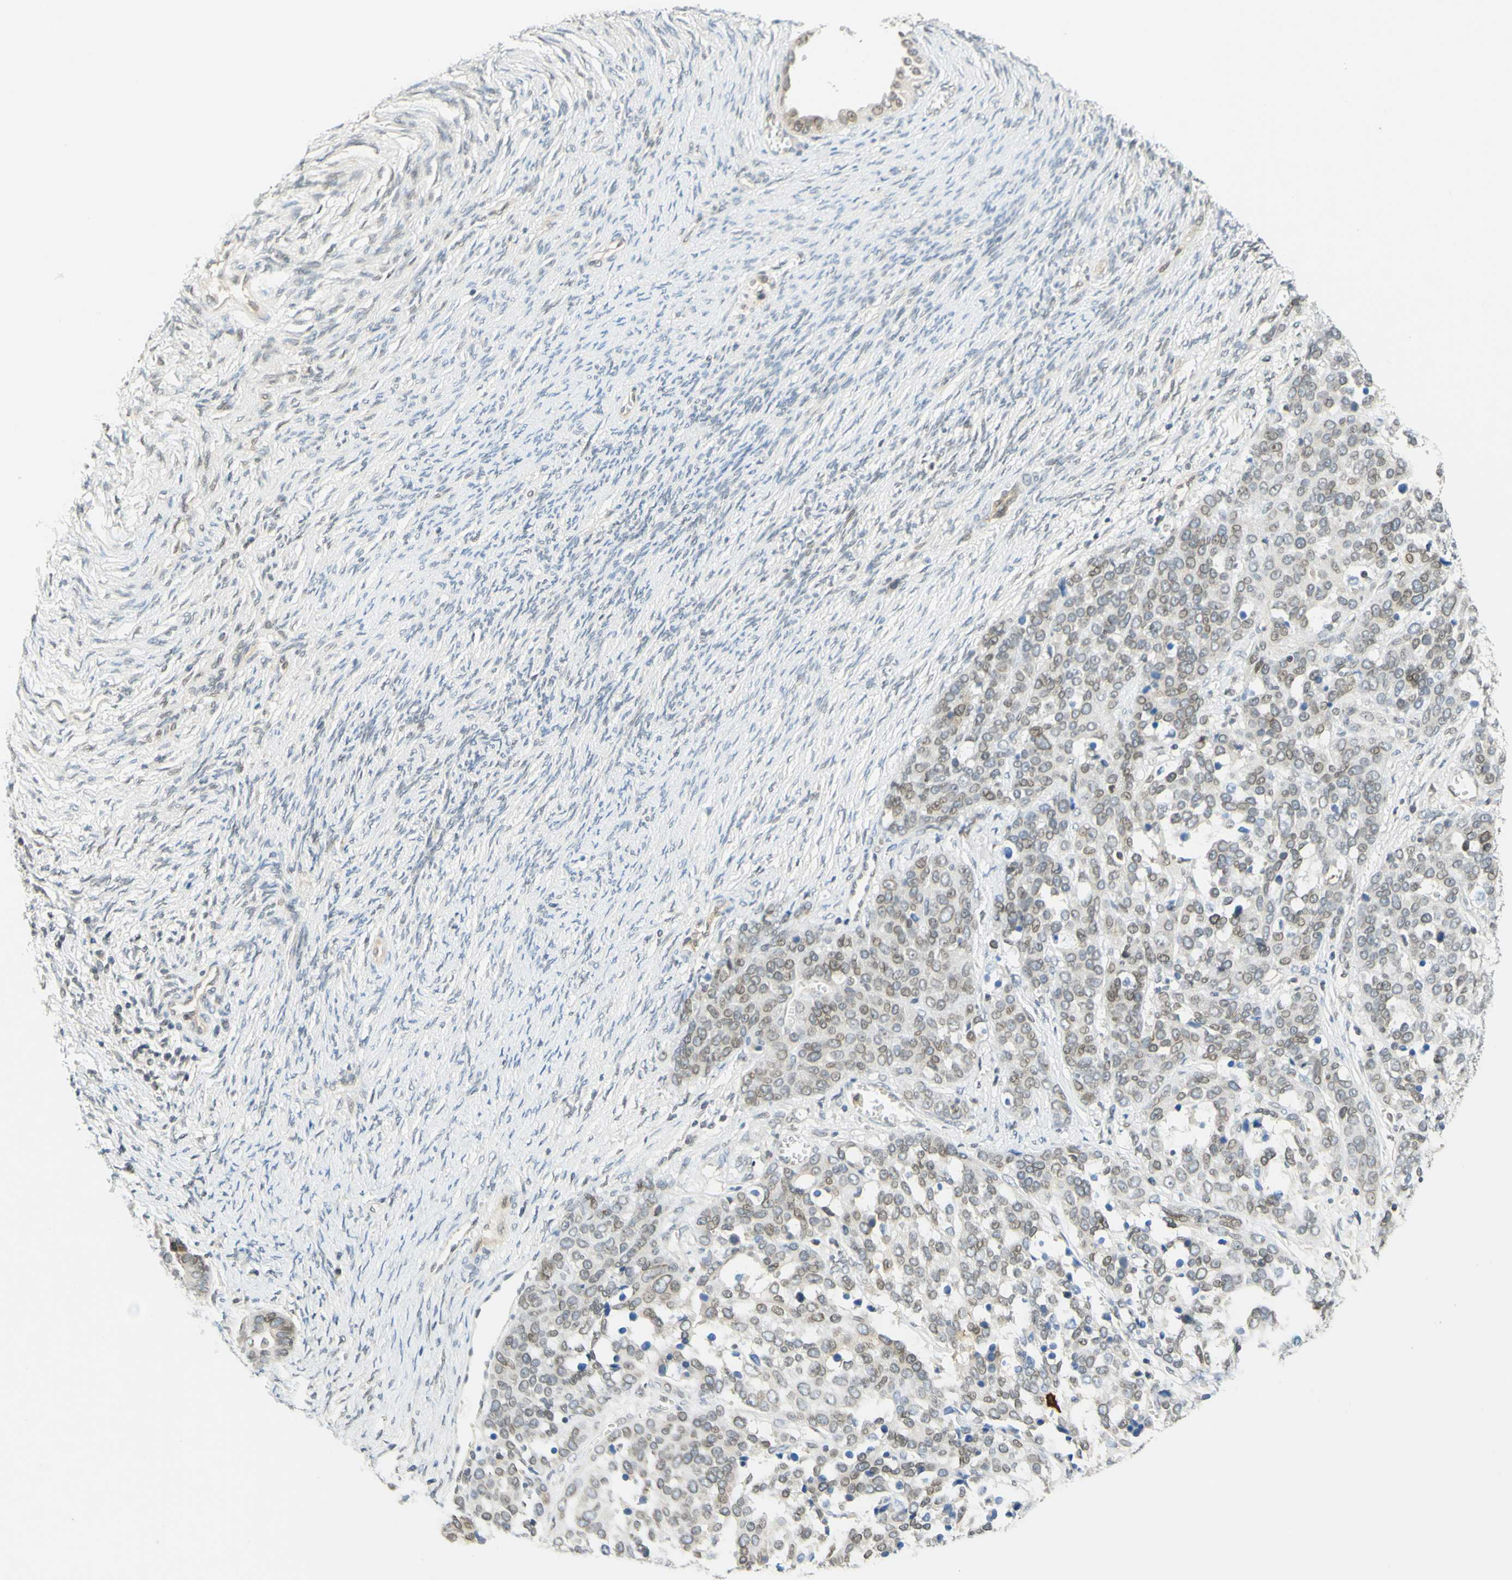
{"staining": {"intensity": "negative", "quantity": "none", "location": "none"}, "tissue": "ovarian cancer", "cell_type": "Tumor cells", "image_type": "cancer", "snomed": [{"axis": "morphology", "description": "Cystadenocarcinoma, serous, NOS"}, {"axis": "topography", "description": "Ovary"}], "caption": "This histopathology image is of ovarian cancer (serous cystadenocarcinoma) stained with IHC to label a protein in brown with the nuclei are counter-stained blue. There is no expression in tumor cells.", "gene": "C2CD2L", "patient": {"sex": "female", "age": 44}}